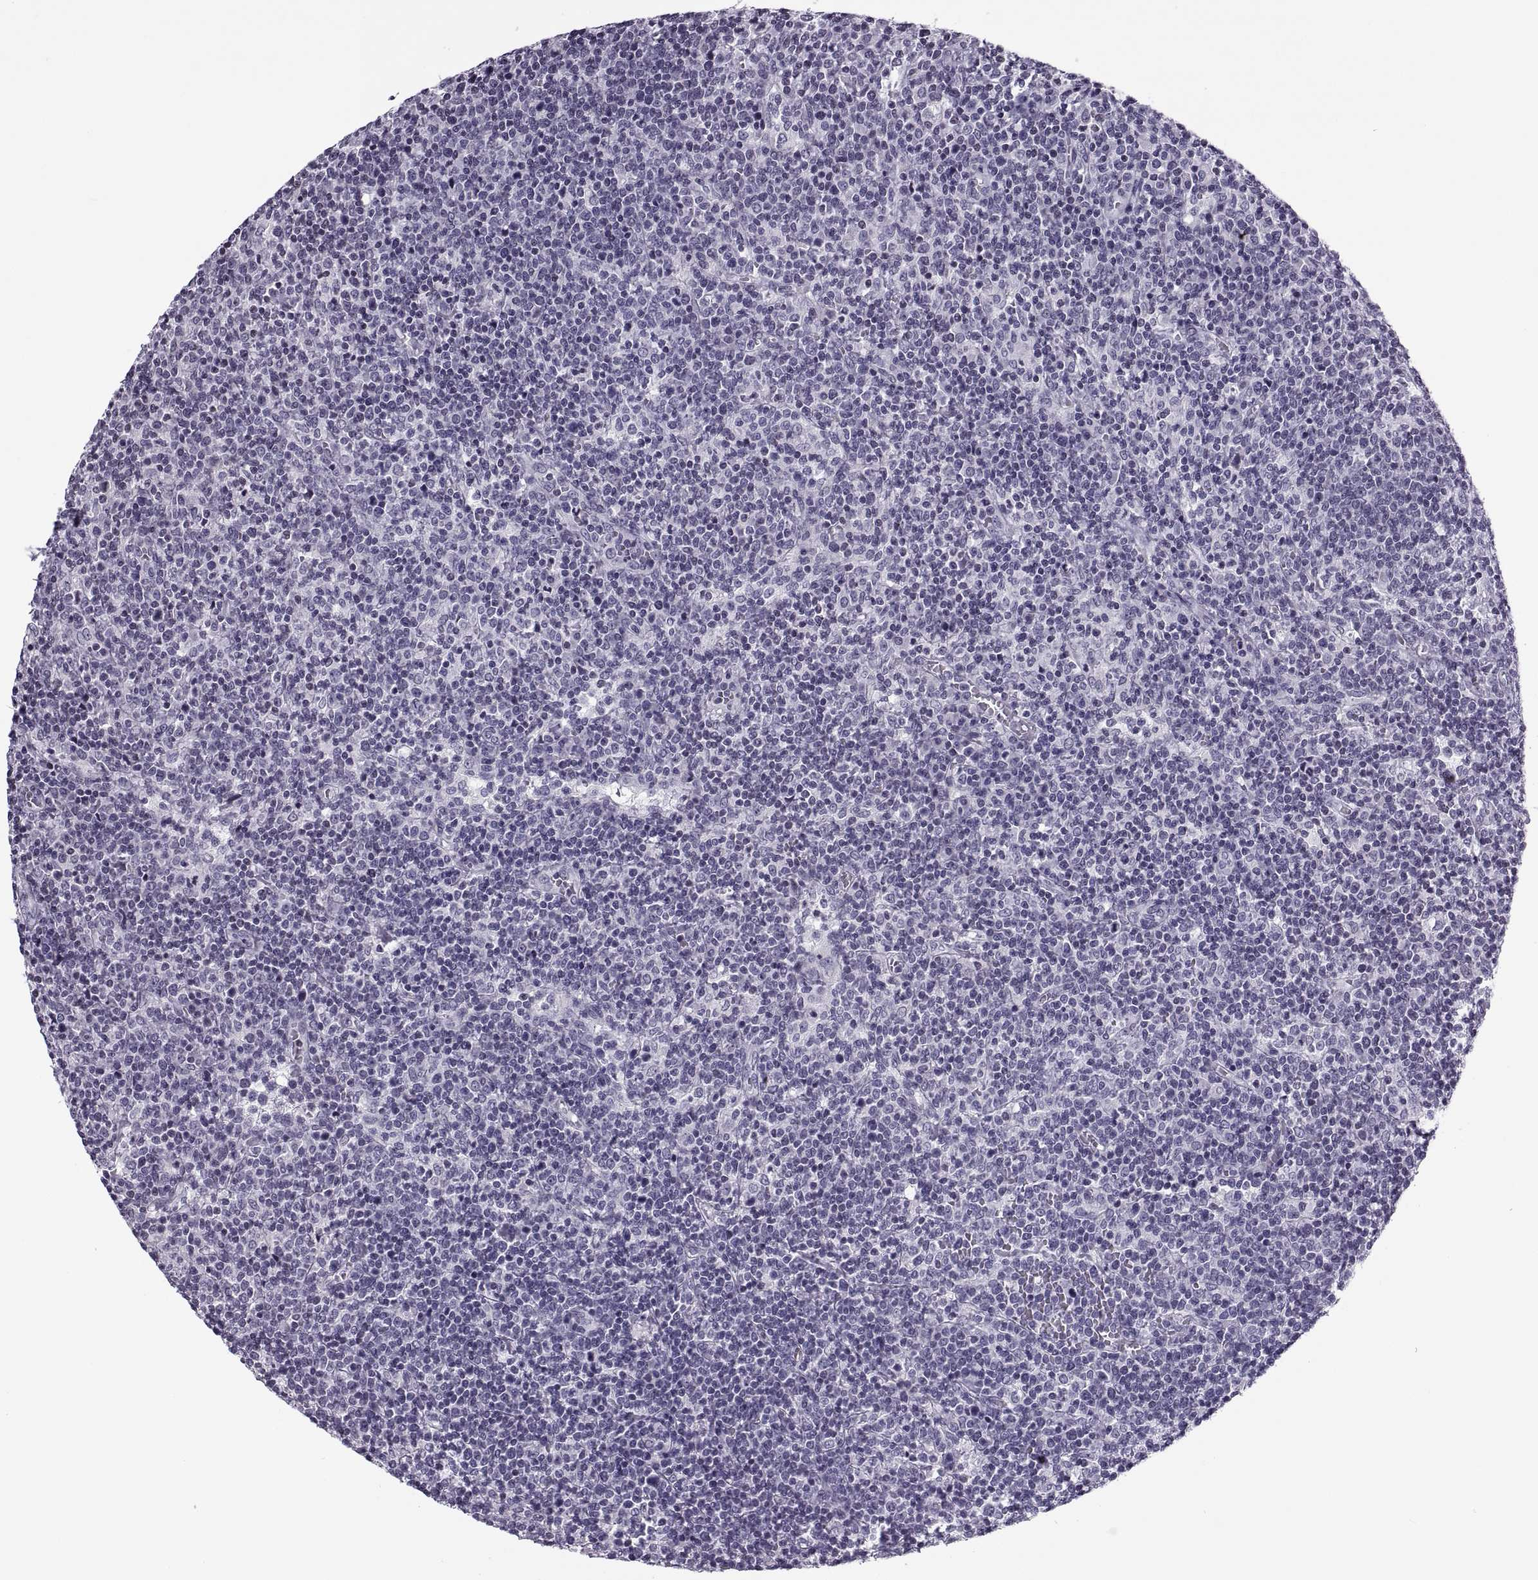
{"staining": {"intensity": "negative", "quantity": "none", "location": "none"}, "tissue": "lymphoma", "cell_type": "Tumor cells", "image_type": "cancer", "snomed": [{"axis": "morphology", "description": "Malignant lymphoma, non-Hodgkin's type, High grade"}, {"axis": "topography", "description": "Lymph node"}], "caption": "Immunohistochemical staining of malignant lymphoma, non-Hodgkin's type (high-grade) exhibits no significant positivity in tumor cells. Nuclei are stained in blue.", "gene": "H1-8", "patient": {"sex": "male", "age": 61}}